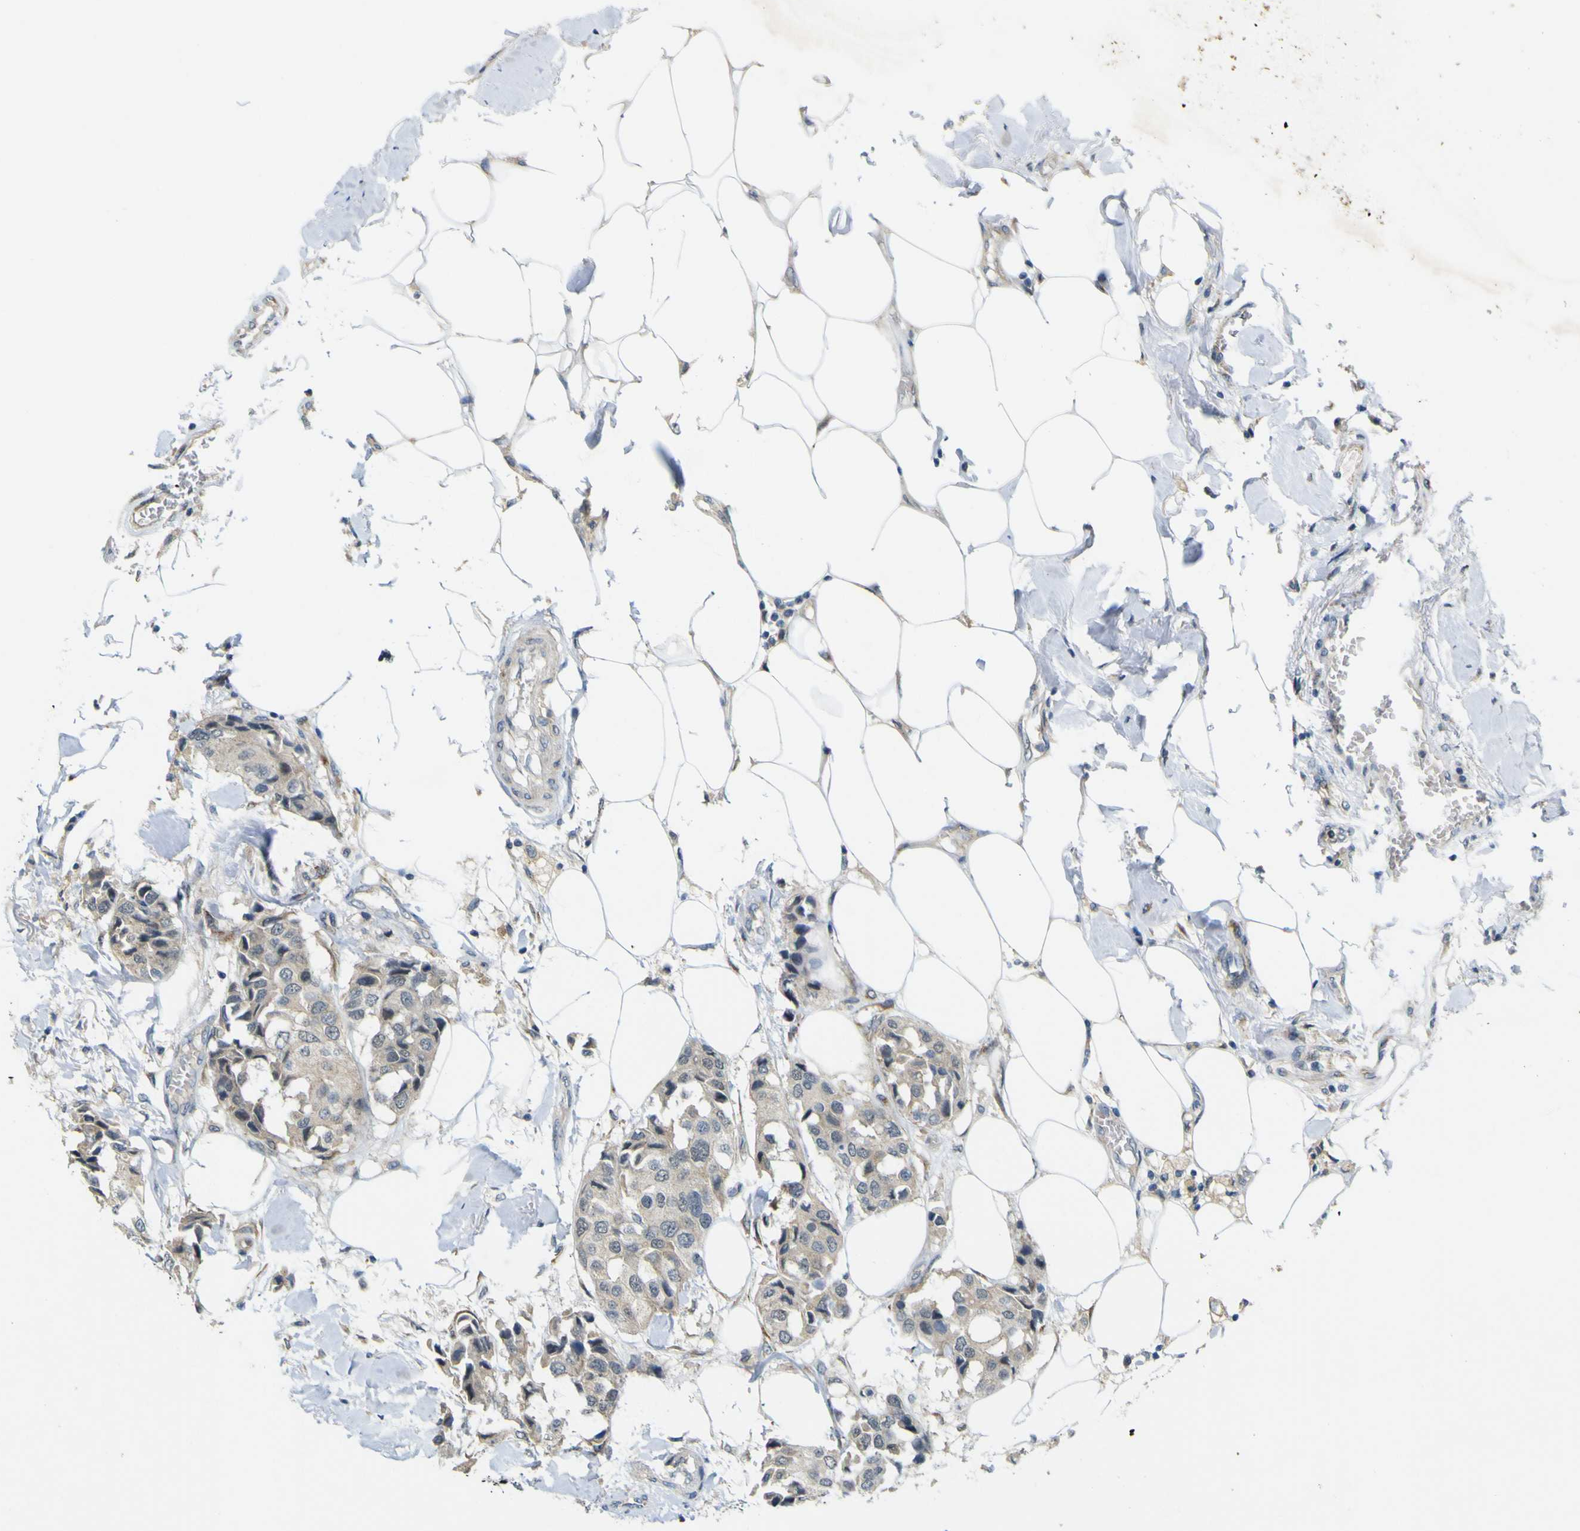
{"staining": {"intensity": "weak", "quantity": "25%-75%", "location": "cytoplasmic/membranous"}, "tissue": "breast cancer", "cell_type": "Tumor cells", "image_type": "cancer", "snomed": [{"axis": "morphology", "description": "Duct carcinoma"}, {"axis": "topography", "description": "Breast"}], "caption": "IHC photomicrograph of neoplastic tissue: breast infiltrating ductal carcinoma stained using IHC reveals low levels of weak protein expression localized specifically in the cytoplasmic/membranous of tumor cells, appearing as a cytoplasmic/membranous brown color.", "gene": "IGF2R", "patient": {"sex": "female", "age": 80}}